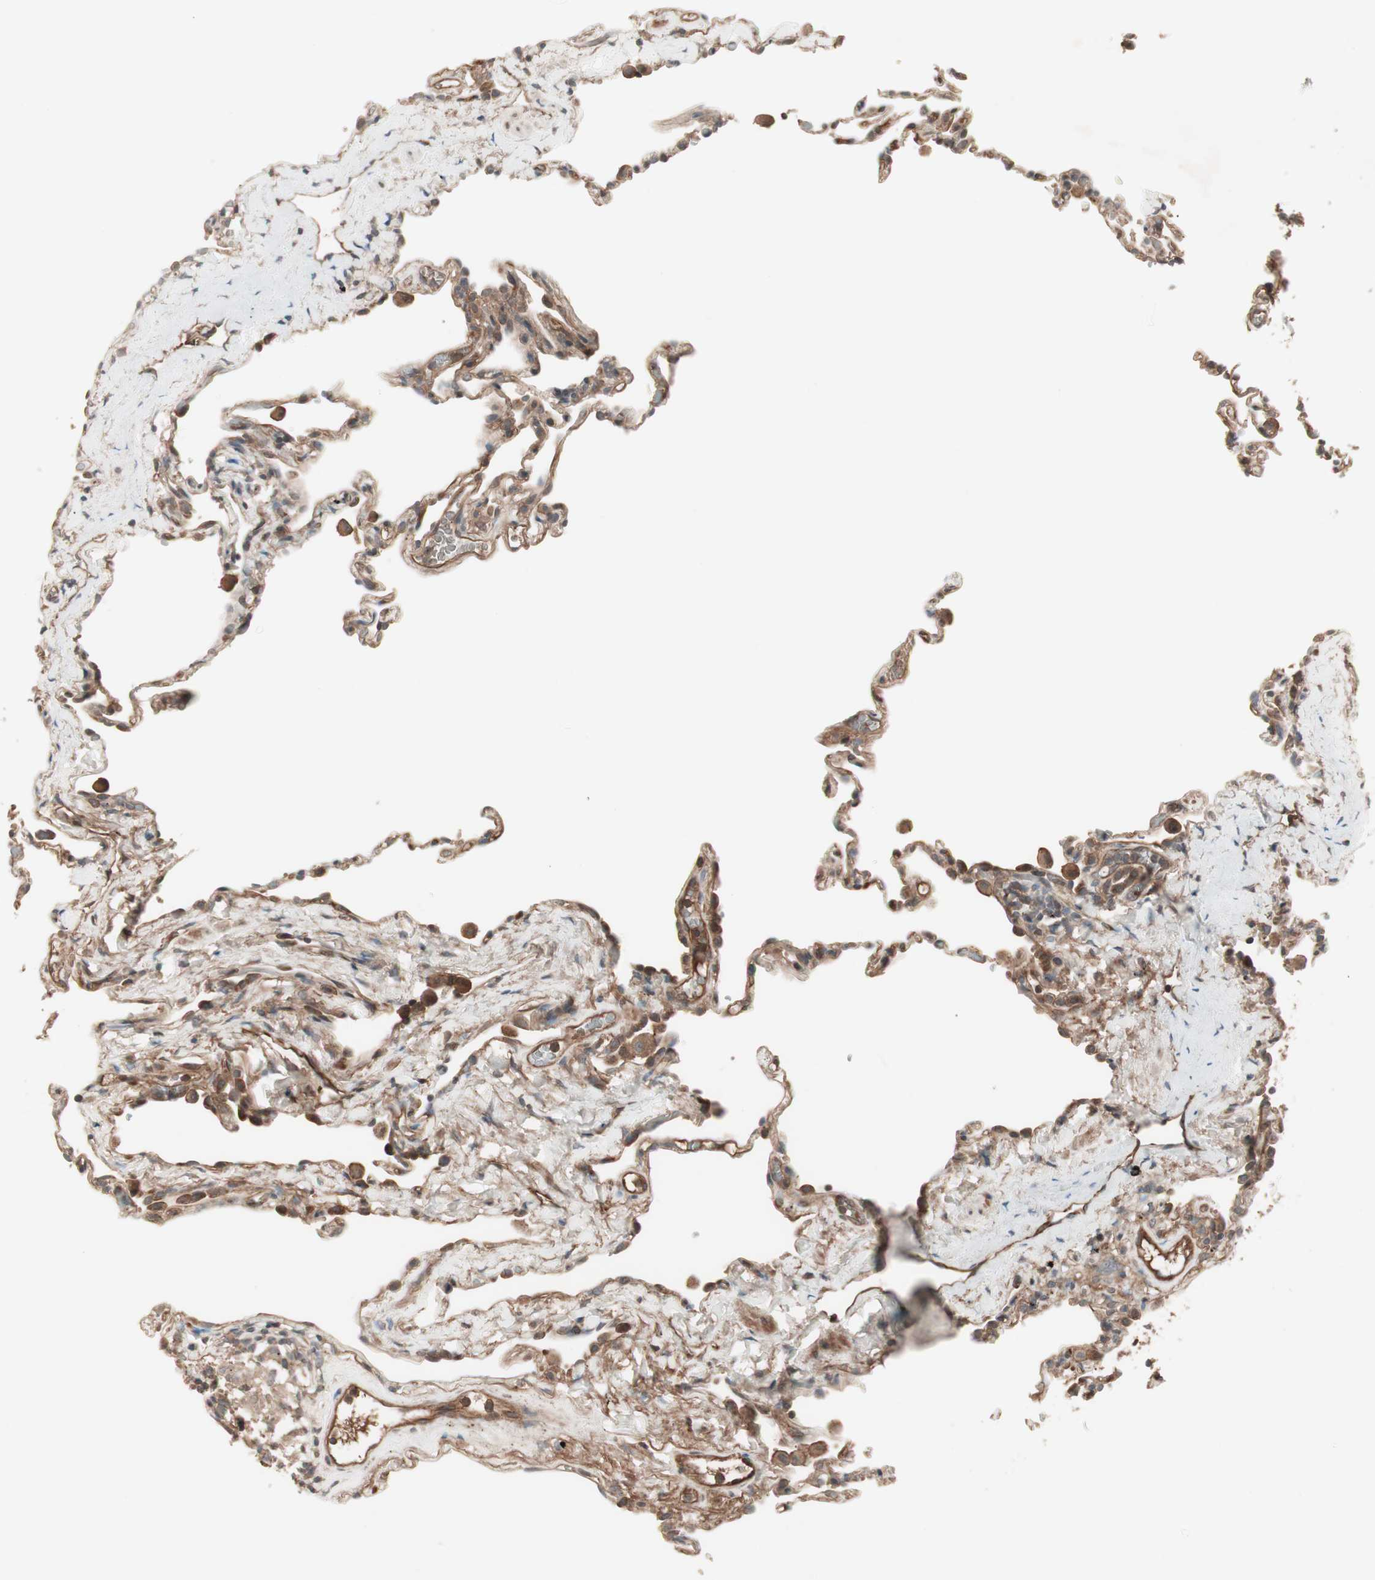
{"staining": {"intensity": "moderate", "quantity": ">75%", "location": "cytoplasmic/membranous"}, "tissue": "lung", "cell_type": "Alveolar cells", "image_type": "normal", "snomed": [{"axis": "morphology", "description": "Normal tissue, NOS"}, {"axis": "topography", "description": "Lung"}], "caption": "IHC micrograph of unremarkable lung: human lung stained using immunohistochemistry exhibits medium levels of moderate protein expression localized specifically in the cytoplasmic/membranous of alveolar cells, appearing as a cytoplasmic/membranous brown color.", "gene": "TFPI", "patient": {"sex": "male", "age": 59}}